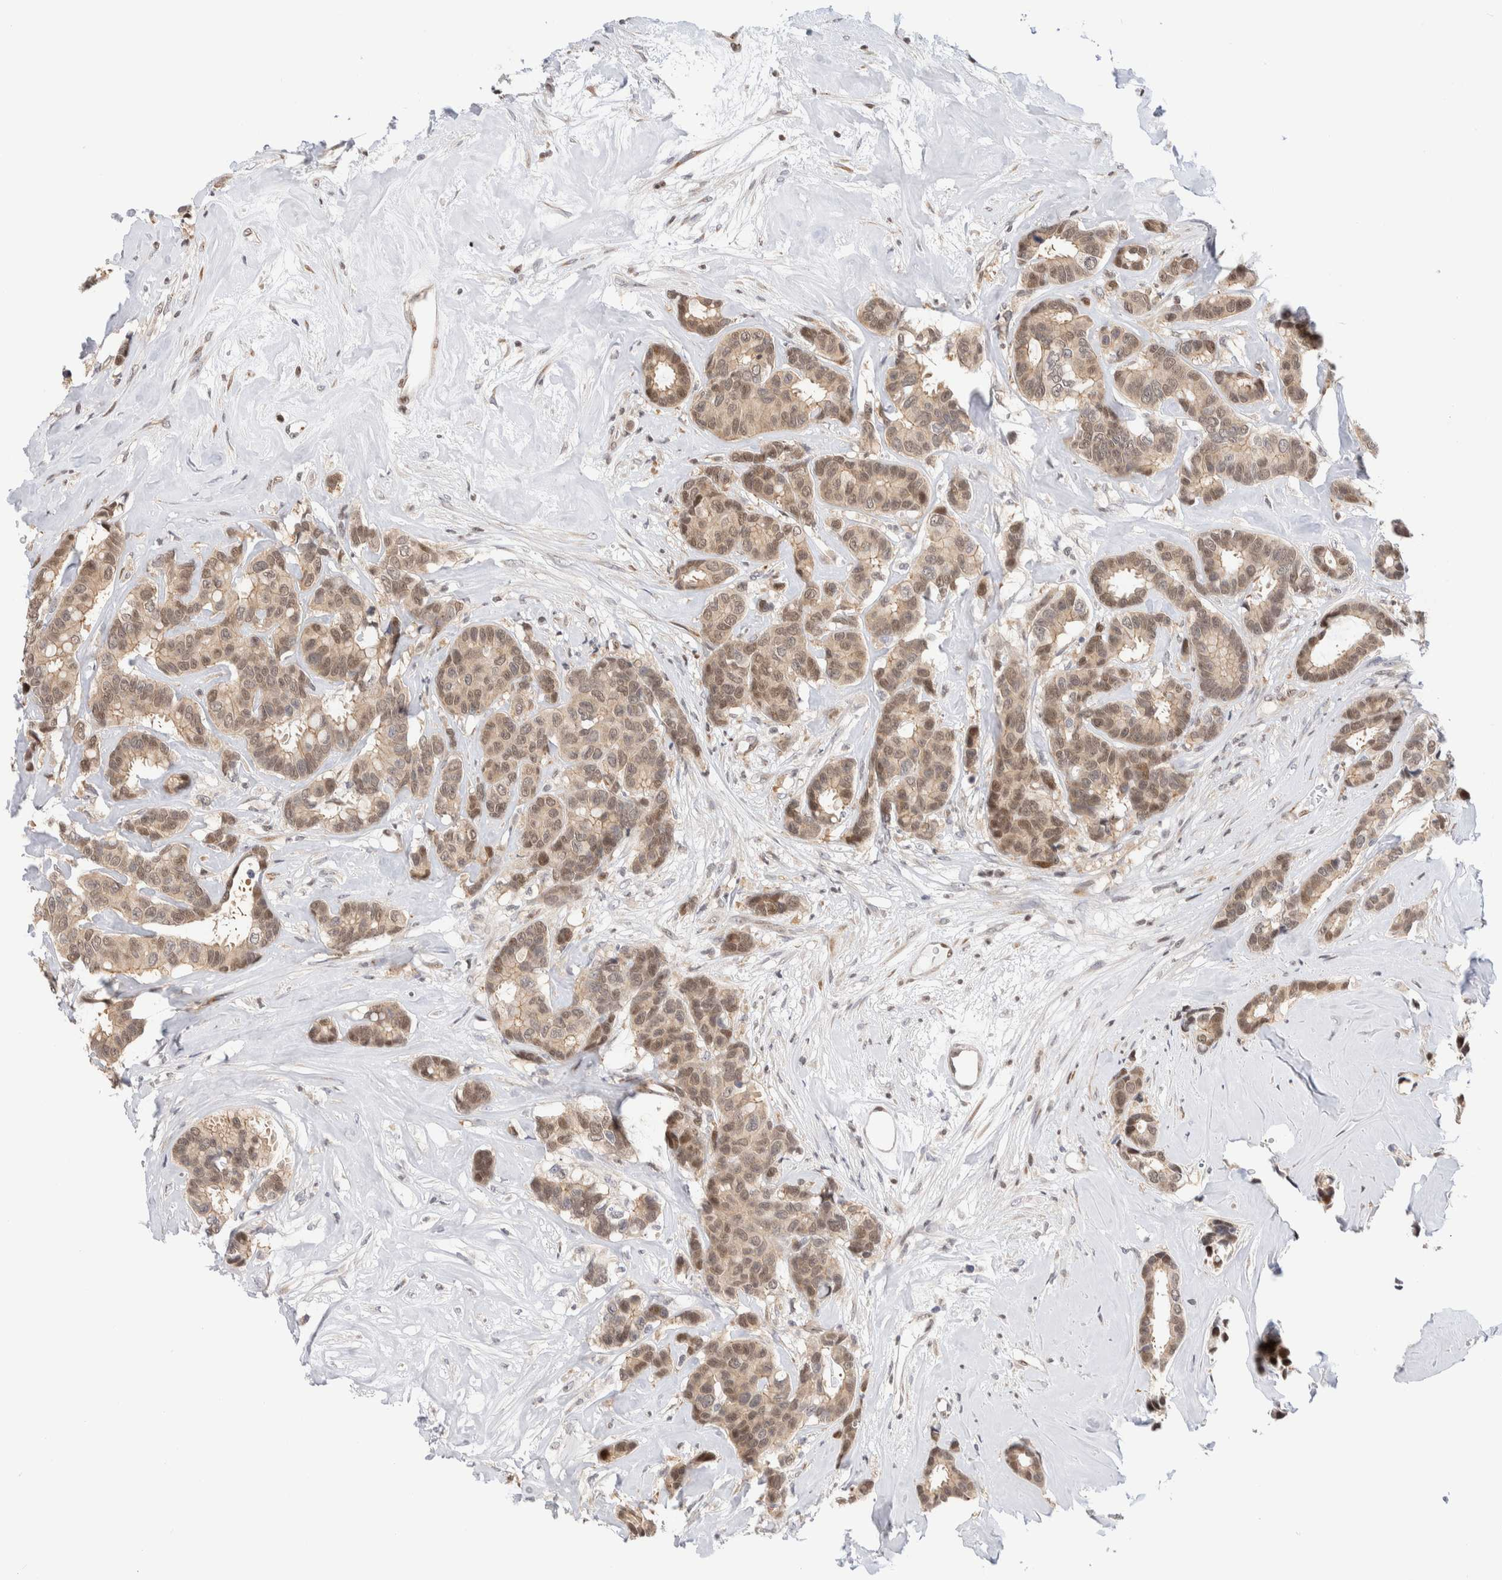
{"staining": {"intensity": "weak", "quantity": "25%-75%", "location": "cytoplasmic/membranous"}, "tissue": "breast cancer", "cell_type": "Tumor cells", "image_type": "cancer", "snomed": [{"axis": "morphology", "description": "Duct carcinoma"}, {"axis": "topography", "description": "Breast"}], "caption": "Human breast cancer stained for a protein (brown) reveals weak cytoplasmic/membranous positive positivity in about 25%-75% of tumor cells.", "gene": "NSMAF", "patient": {"sex": "female", "age": 87}}